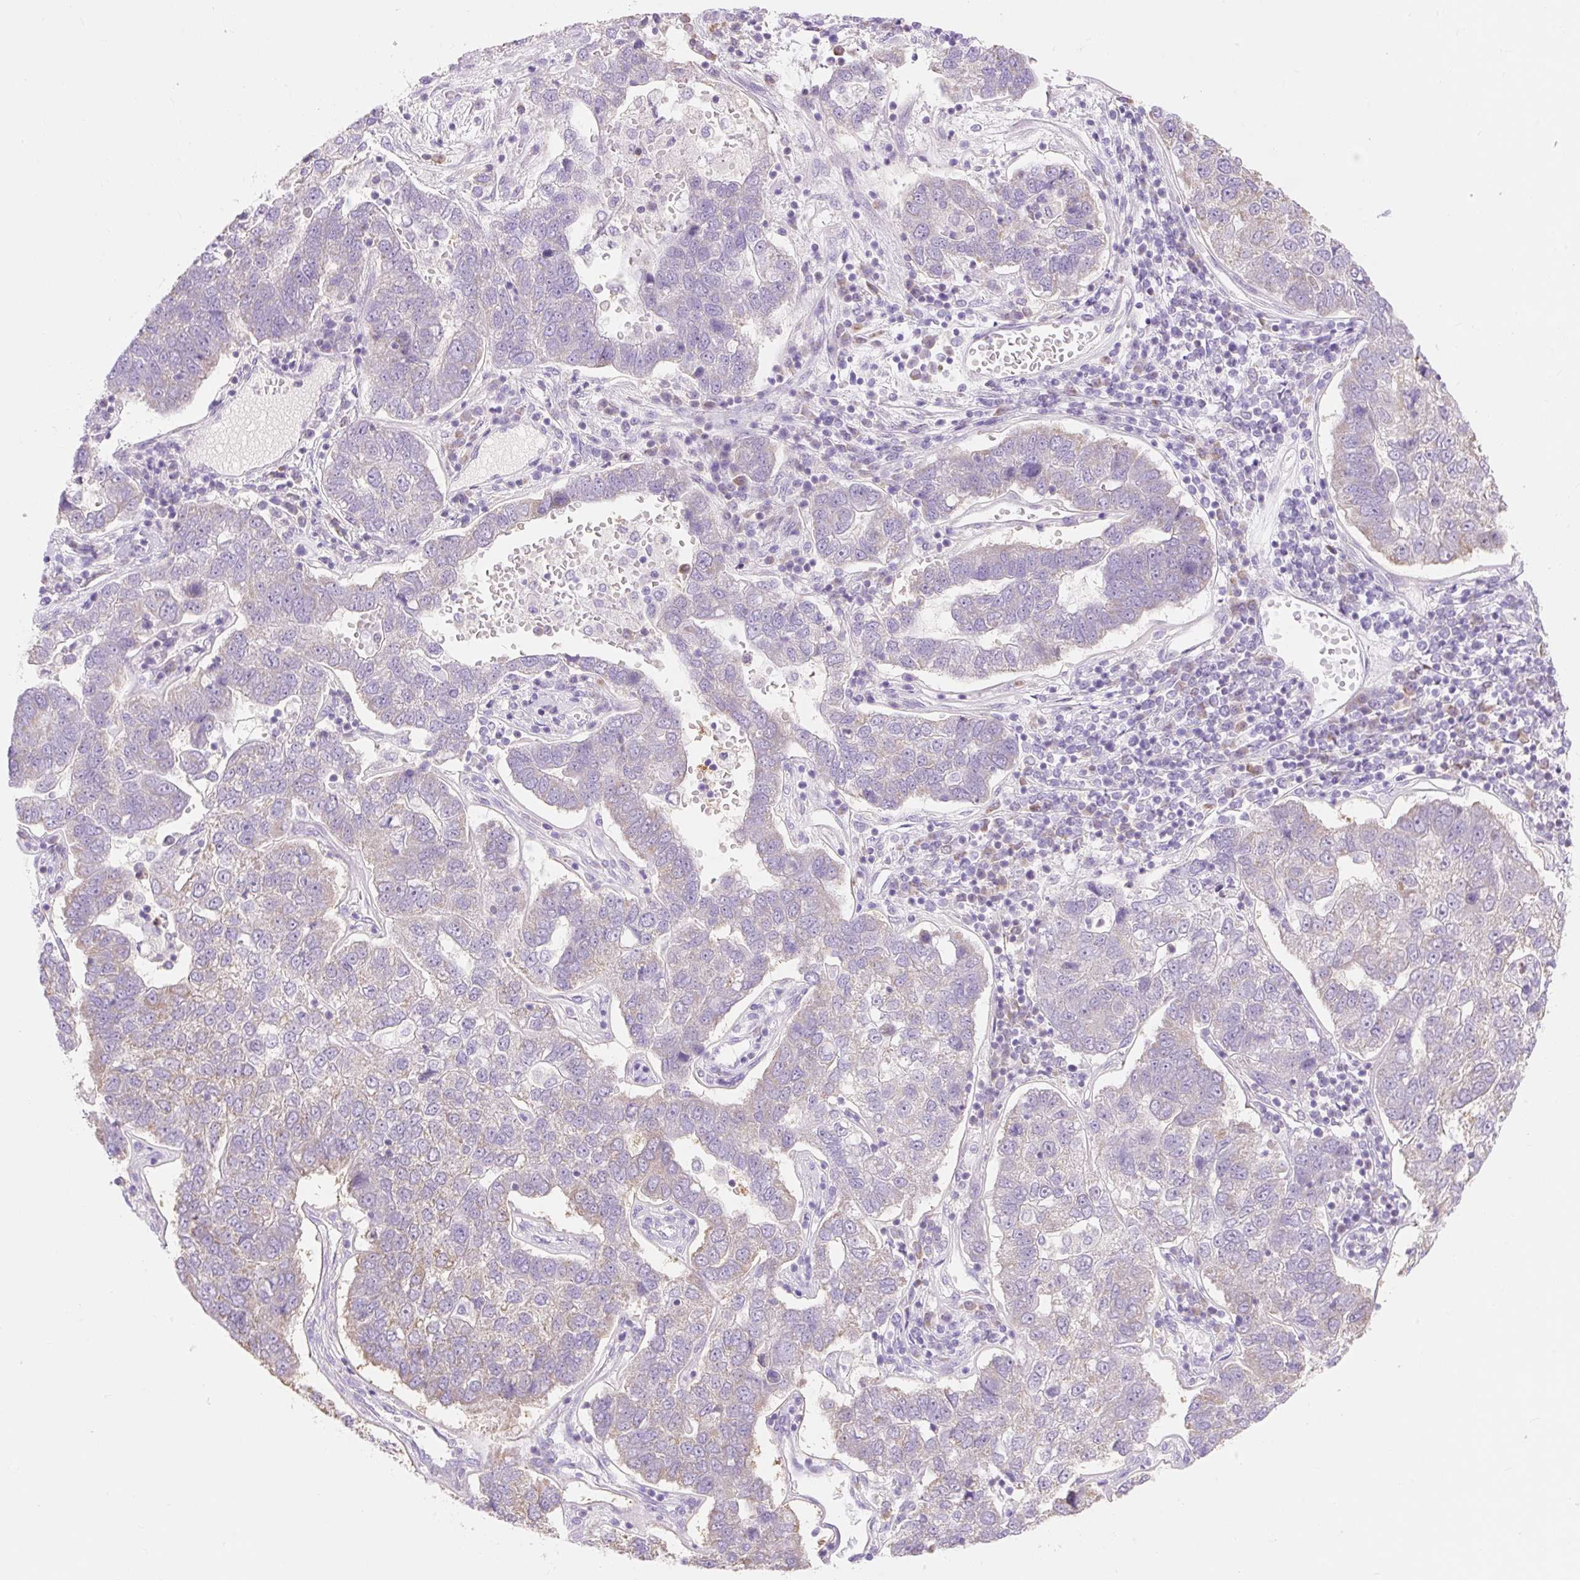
{"staining": {"intensity": "negative", "quantity": "none", "location": "none"}, "tissue": "pancreatic cancer", "cell_type": "Tumor cells", "image_type": "cancer", "snomed": [{"axis": "morphology", "description": "Adenocarcinoma, NOS"}, {"axis": "topography", "description": "Pancreas"}], "caption": "An image of adenocarcinoma (pancreatic) stained for a protein displays no brown staining in tumor cells. The staining is performed using DAB (3,3'-diaminobenzidine) brown chromogen with nuclei counter-stained in using hematoxylin.", "gene": "DHX35", "patient": {"sex": "female", "age": 61}}